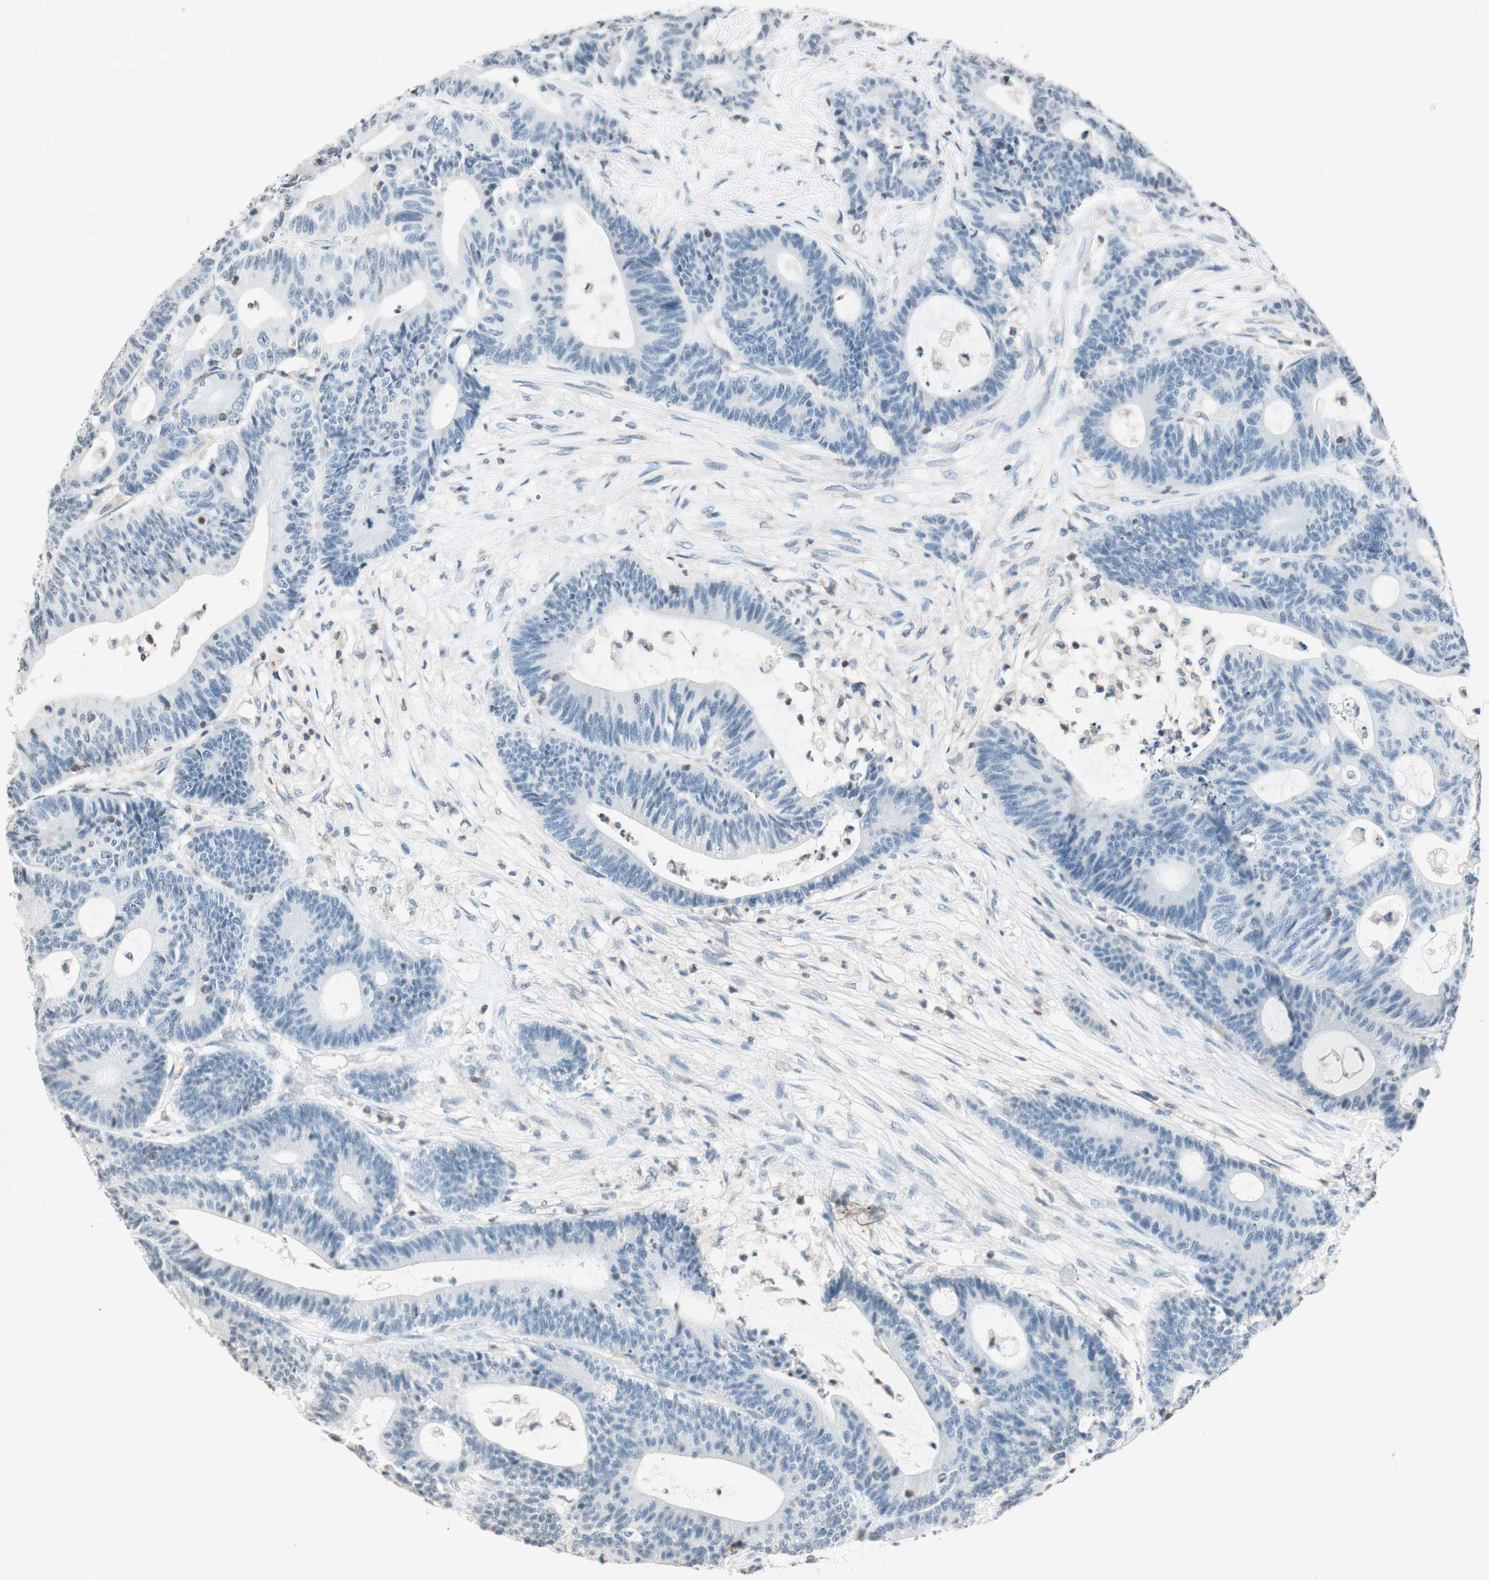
{"staining": {"intensity": "negative", "quantity": "none", "location": "none"}, "tissue": "colorectal cancer", "cell_type": "Tumor cells", "image_type": "cancer", "snomed": [{"axis": "morphology", "description": "Adenocarcinoma, NOS"}, {"axis": "topography", "description": "Colon"}], "caption": "Image shows no significant protein expression in tumor cells of colorectal adenocarcinoma.", "gene": "WIPF1", "patient": {"sex": "female", "age": 84}}